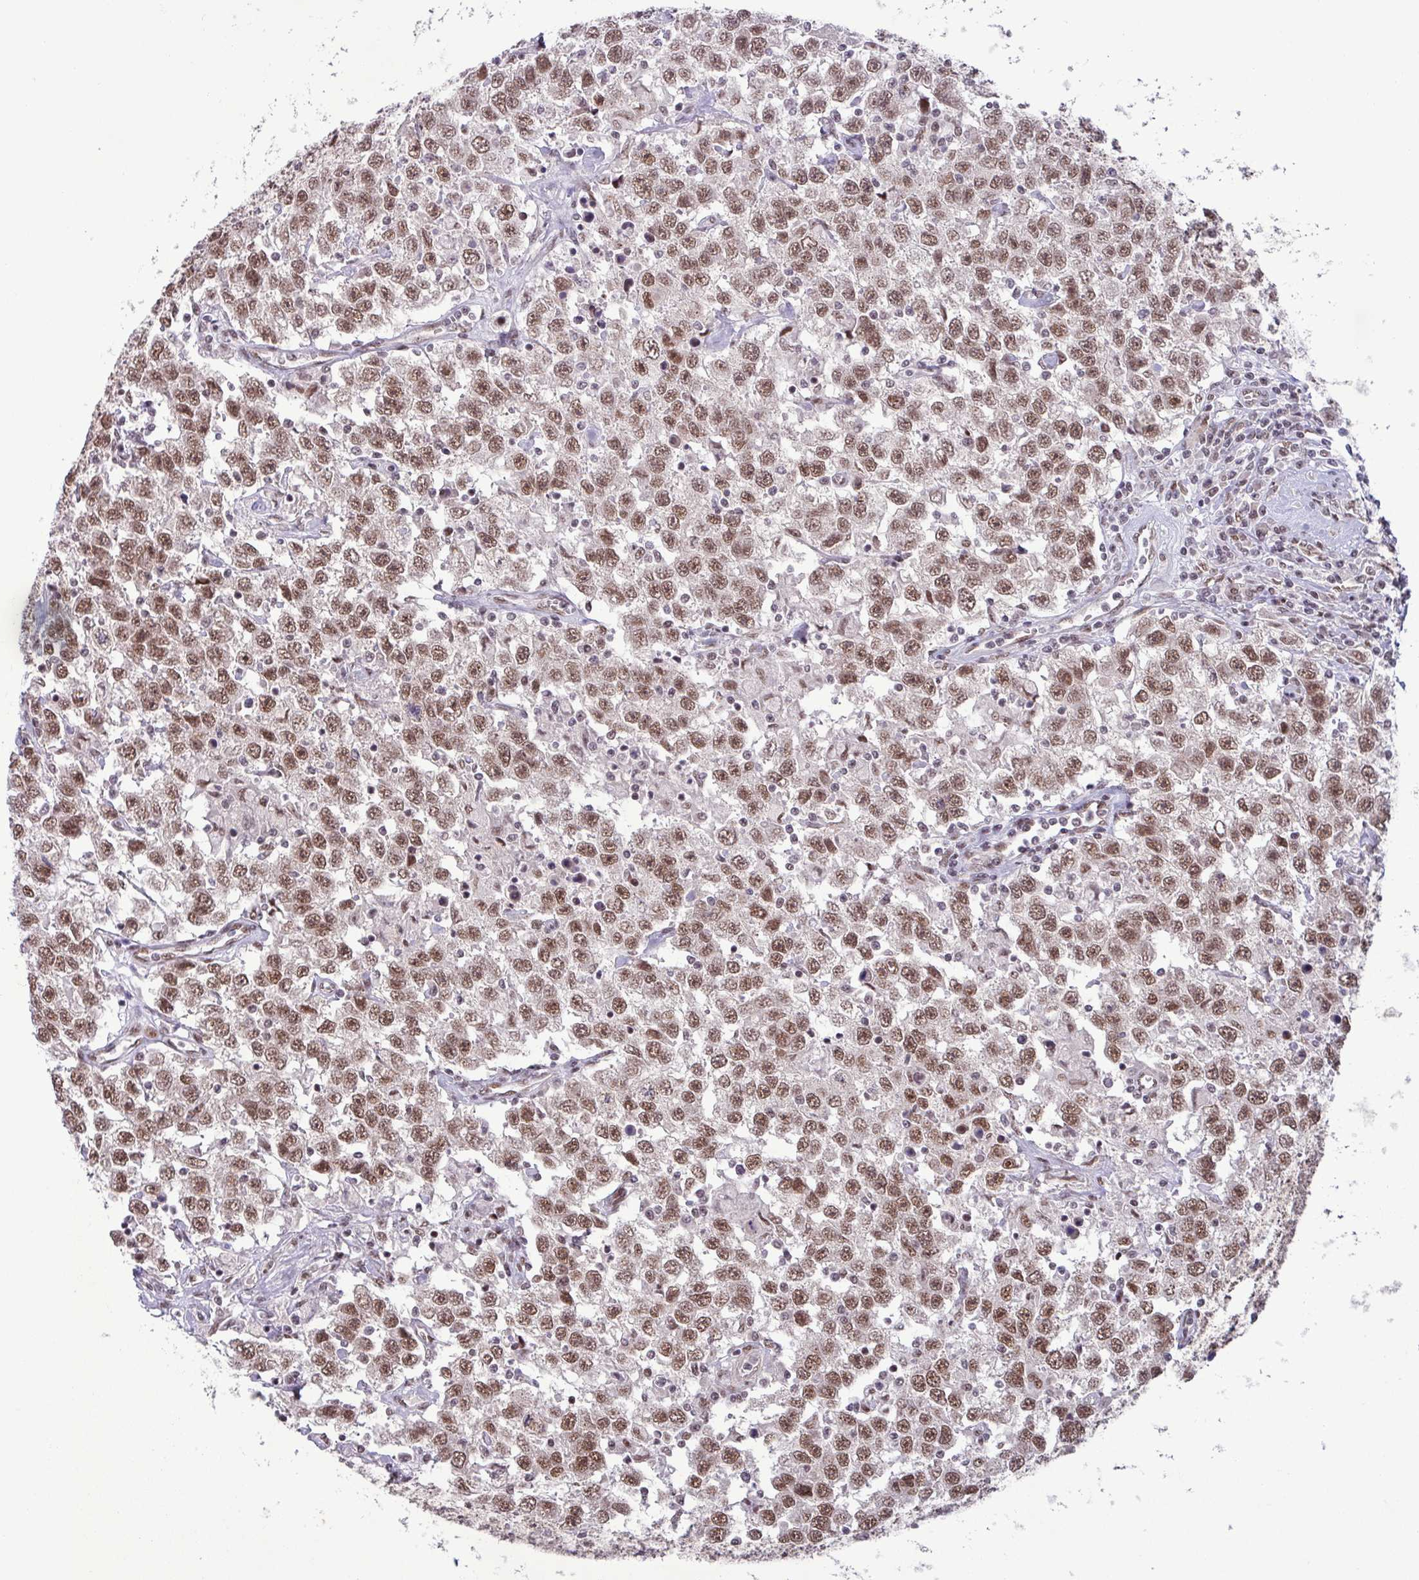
{"staining": {"intensity": "moderate", "quantity": ">75%", "location": "nuclear"}, "tissue": "testis cancer", "cell_type": "Tumor cells", "image_type": "cancer", "snomed": [{"axis": "morphology", "description": "Seminoma, NOS"}, {"axis": "topography", "description": "Testis"}], "caption": "Seminoma (testis) stained for a protein (brown) demonstrates moderate nuclear positive expression in approximately >75% of tumor cells.", "gene": "PTPN20", "patient": {"sex": "male", "age": 41}}